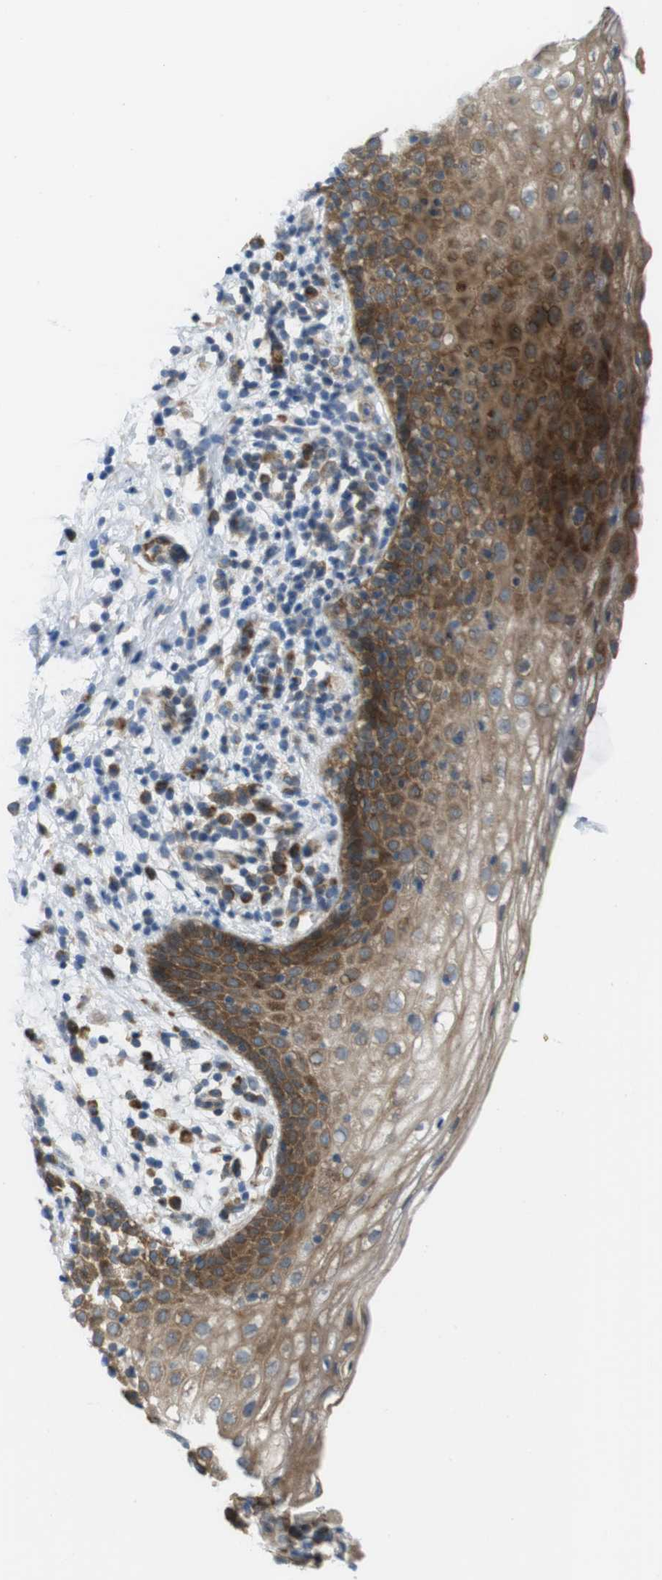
{"staining": {"intensity": "strong", "quantity": ">75%", "location": "cytoplasmic/membranous"}, "tissue": "vagina", "cell_type": "Squamous epithelial cells", "image_type": "normal", "snomed": [{"axis": "morphology", "description": "Normal tissue, NOS"}, {"axis": "topography", "description": "Vagina"}], "caption": "A brown stain highlights strong cytoplasmic/membranous positivity of a protein in squamous epithelial cells of unremarkable vagina. (DAB IHC, brown staining for protein, blue staining for nuclei).", "gene": "GJC3", "patient": {"sex": "female", "age": 44}}